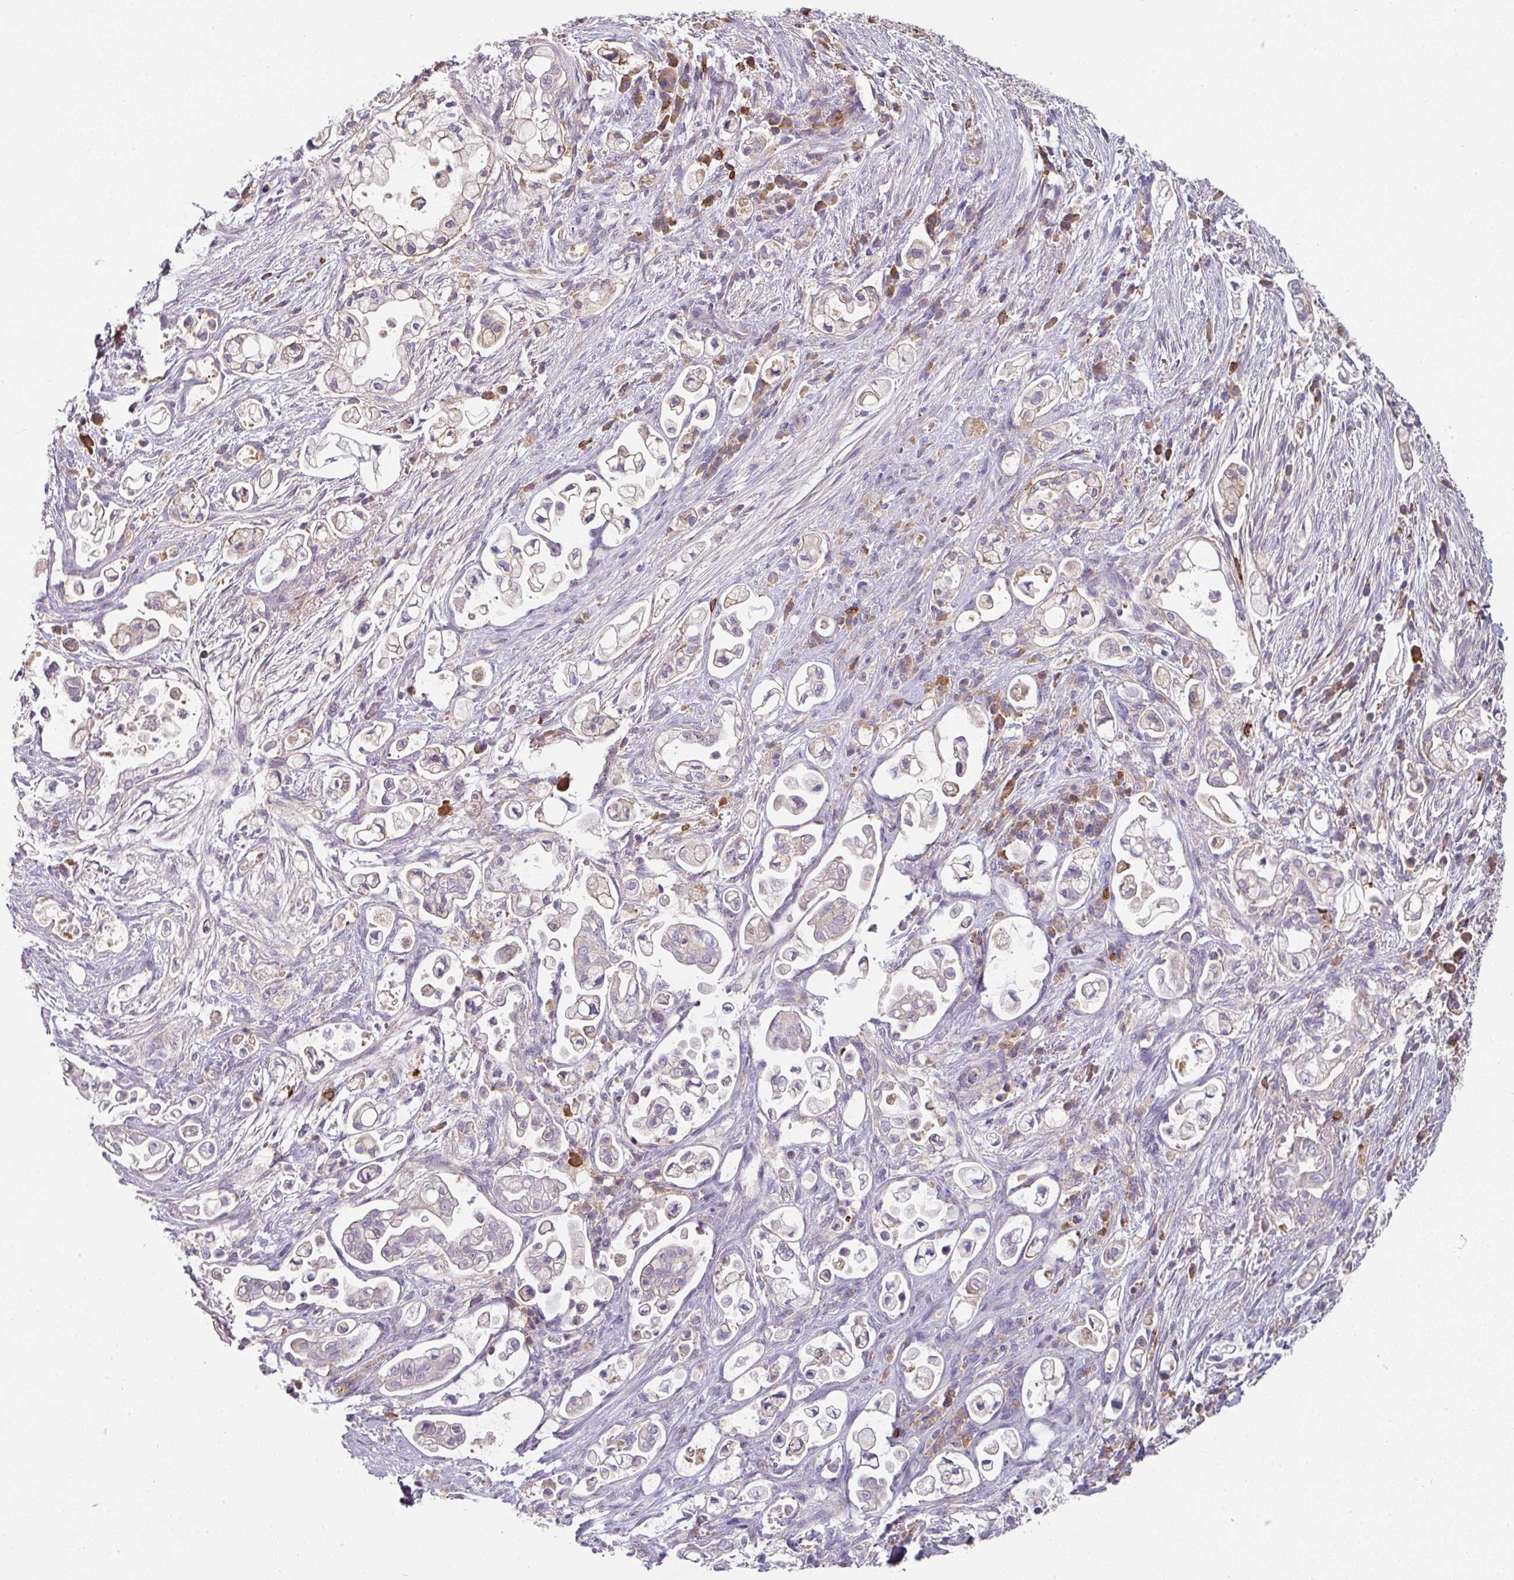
{"staining": {"intensity": "negative", "quantity": "none", "location": "none"}, "tissue": "pancreatic cancer", "cell_type": "Tumor cells", "image_type": "cancer", "snomed": [{"axis": "morphology", "description": "Adenocarcinoma, NOS"}, {"axis": "topography", "description": "Pancreas"}], "caption": "DAB immunohistochemical staining of pancreatic cancer exhibits no significant positivity in tumor cells.", "gene": "CD3G", "patient": {"sex": "female", "age": 69}}